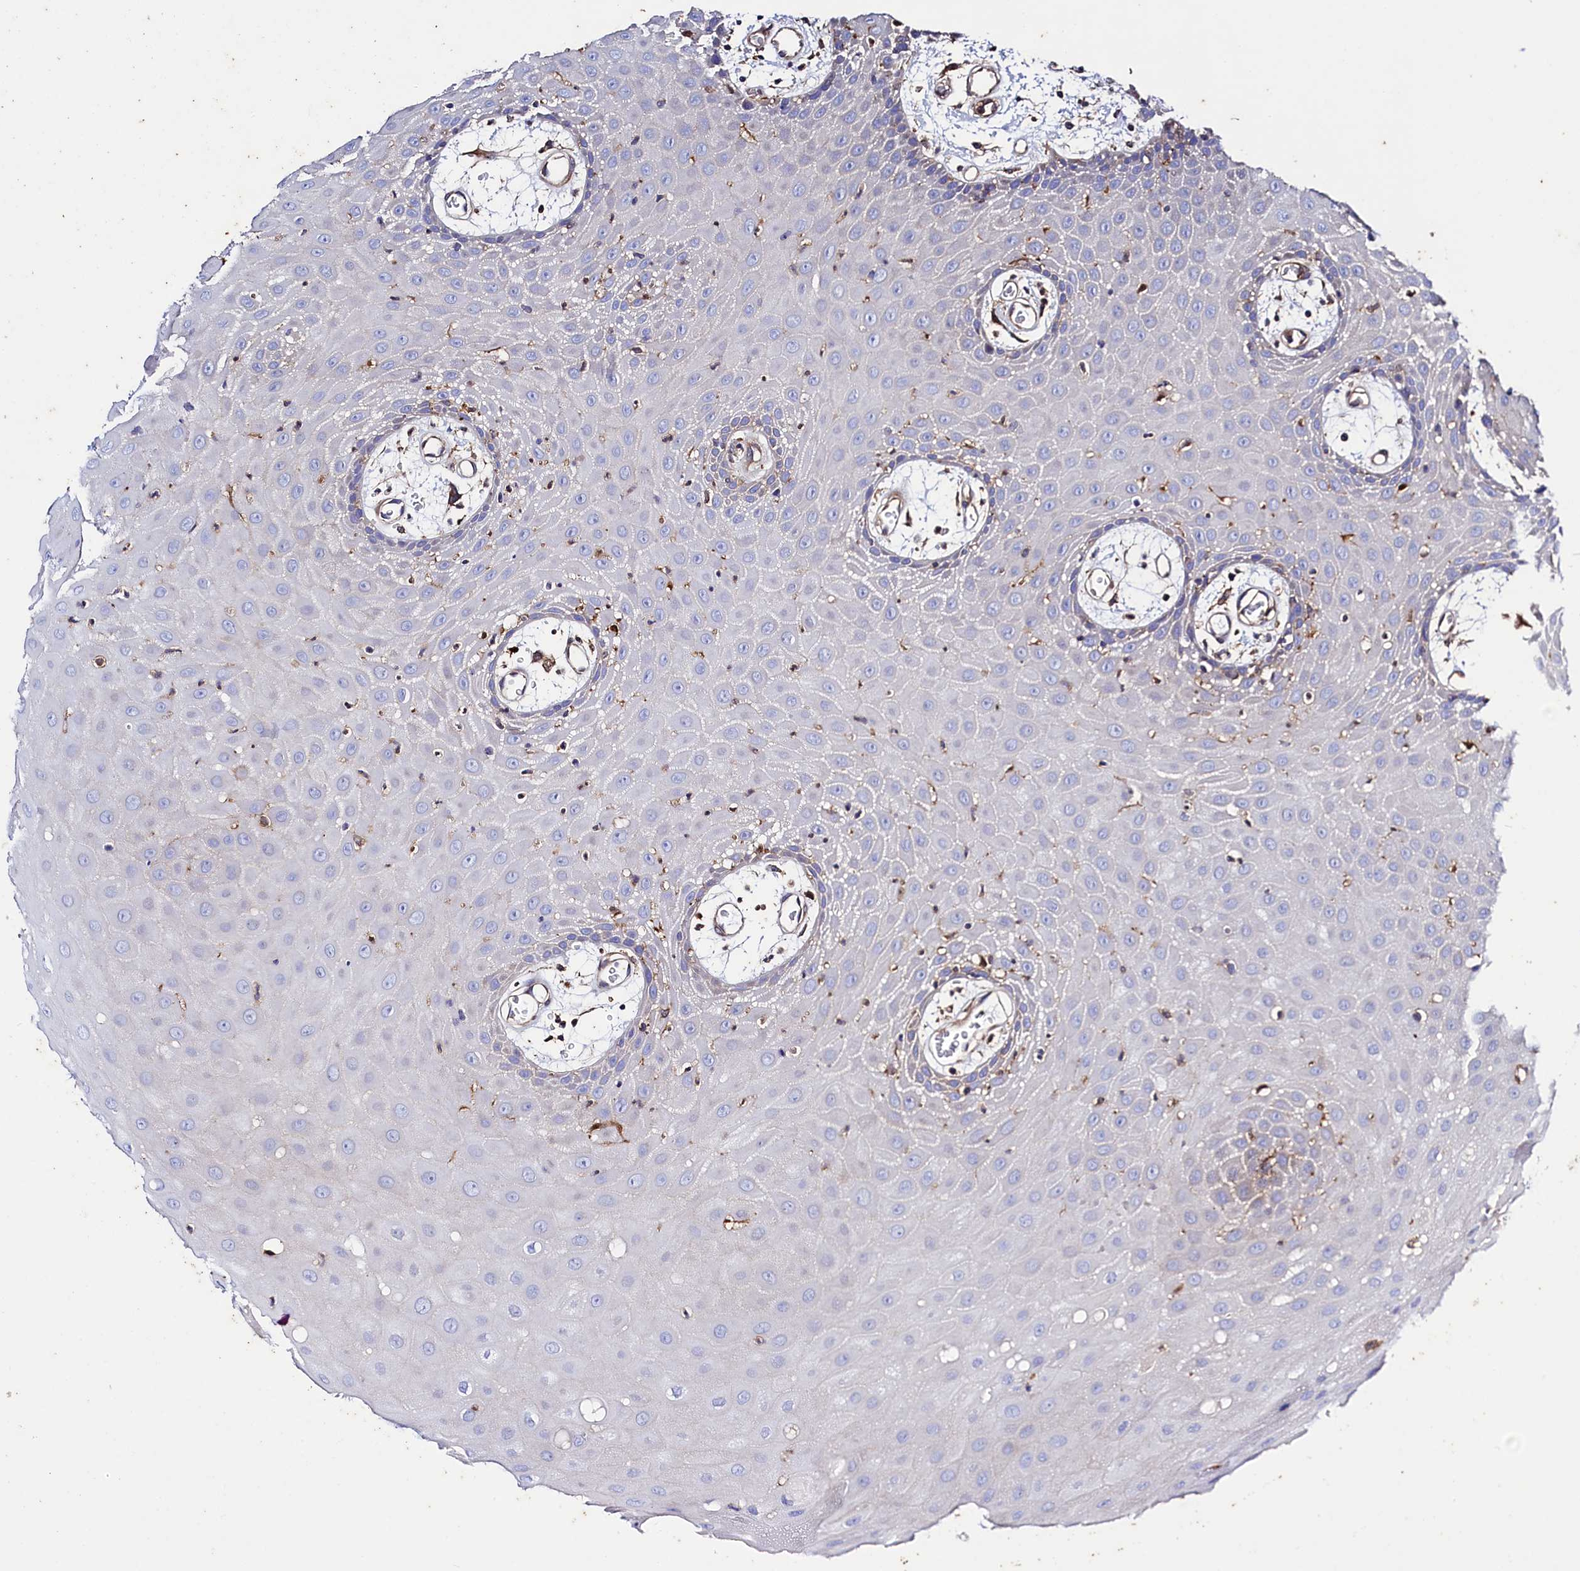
{"staining": {"intensity": "negative", "quantity": "none", "location": "none"}, "tissue": "oral mucosa", "cell_type": "Squamous epithelial cells", "image_type": "normal", "snomed": [{"axis": "morphology", "description": "Normal tissue, NOS"}, {"axis": "topography", "description": "Skeletal muscle"}, {"axis": "topography", "description": "Oral tissue"}, {"axis": "topography", "description": "Salivary gland"}, {"axis": "topography", "description": "Peripheral nerve tissue"}], "caption": "Squamous epithelial cells are negative for protein expression in unremarkable human oral mucosa. Brightfield microscopy of immunohistochemistry stained with DAB (brown) and hematoxylin (blue), captured at high magnification.", "gene": "STAMBPL1", "patient": {"sex": "male", "age": 54}}